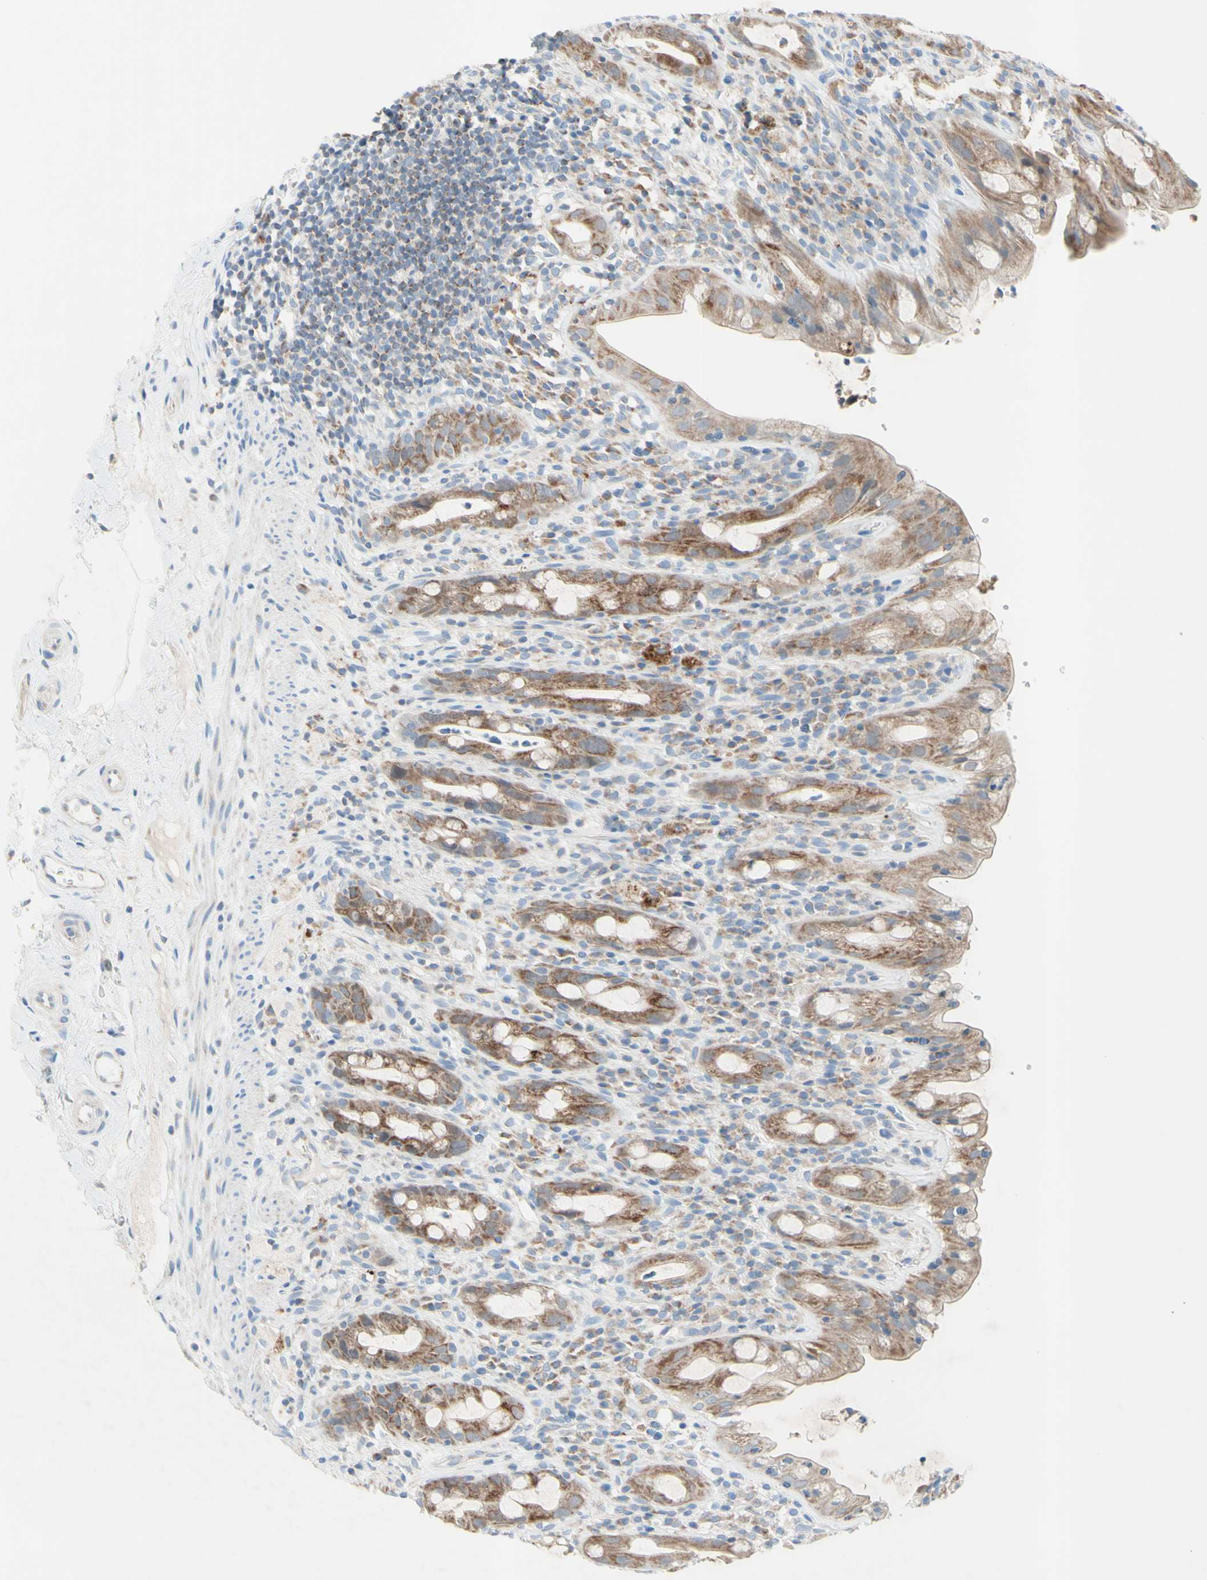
{"staining": {"intensity": "moderate", "quantity": "25%-75%", "location": "cytoplasmic/membranous"}, "tissue": "rectum", "cell_type": "Glandular cells", "image_type": "normal", "snomed": [{"axis": "morphology", "description": "Normal tissue, NOS"}, {"axis": "topography", "description": "Rectum"}], "caption": "IHC histopathology image of normal rectum: rectum stained using immunohistochemistry reveals medium levels of moderate protein expression localized specifically in the cytoplasmic/membranous of glandular cells, appearing as a cytoplasmic/membranous brown color.", "gene": "MFF", "patient": {"sex": "male", "age": 44}}